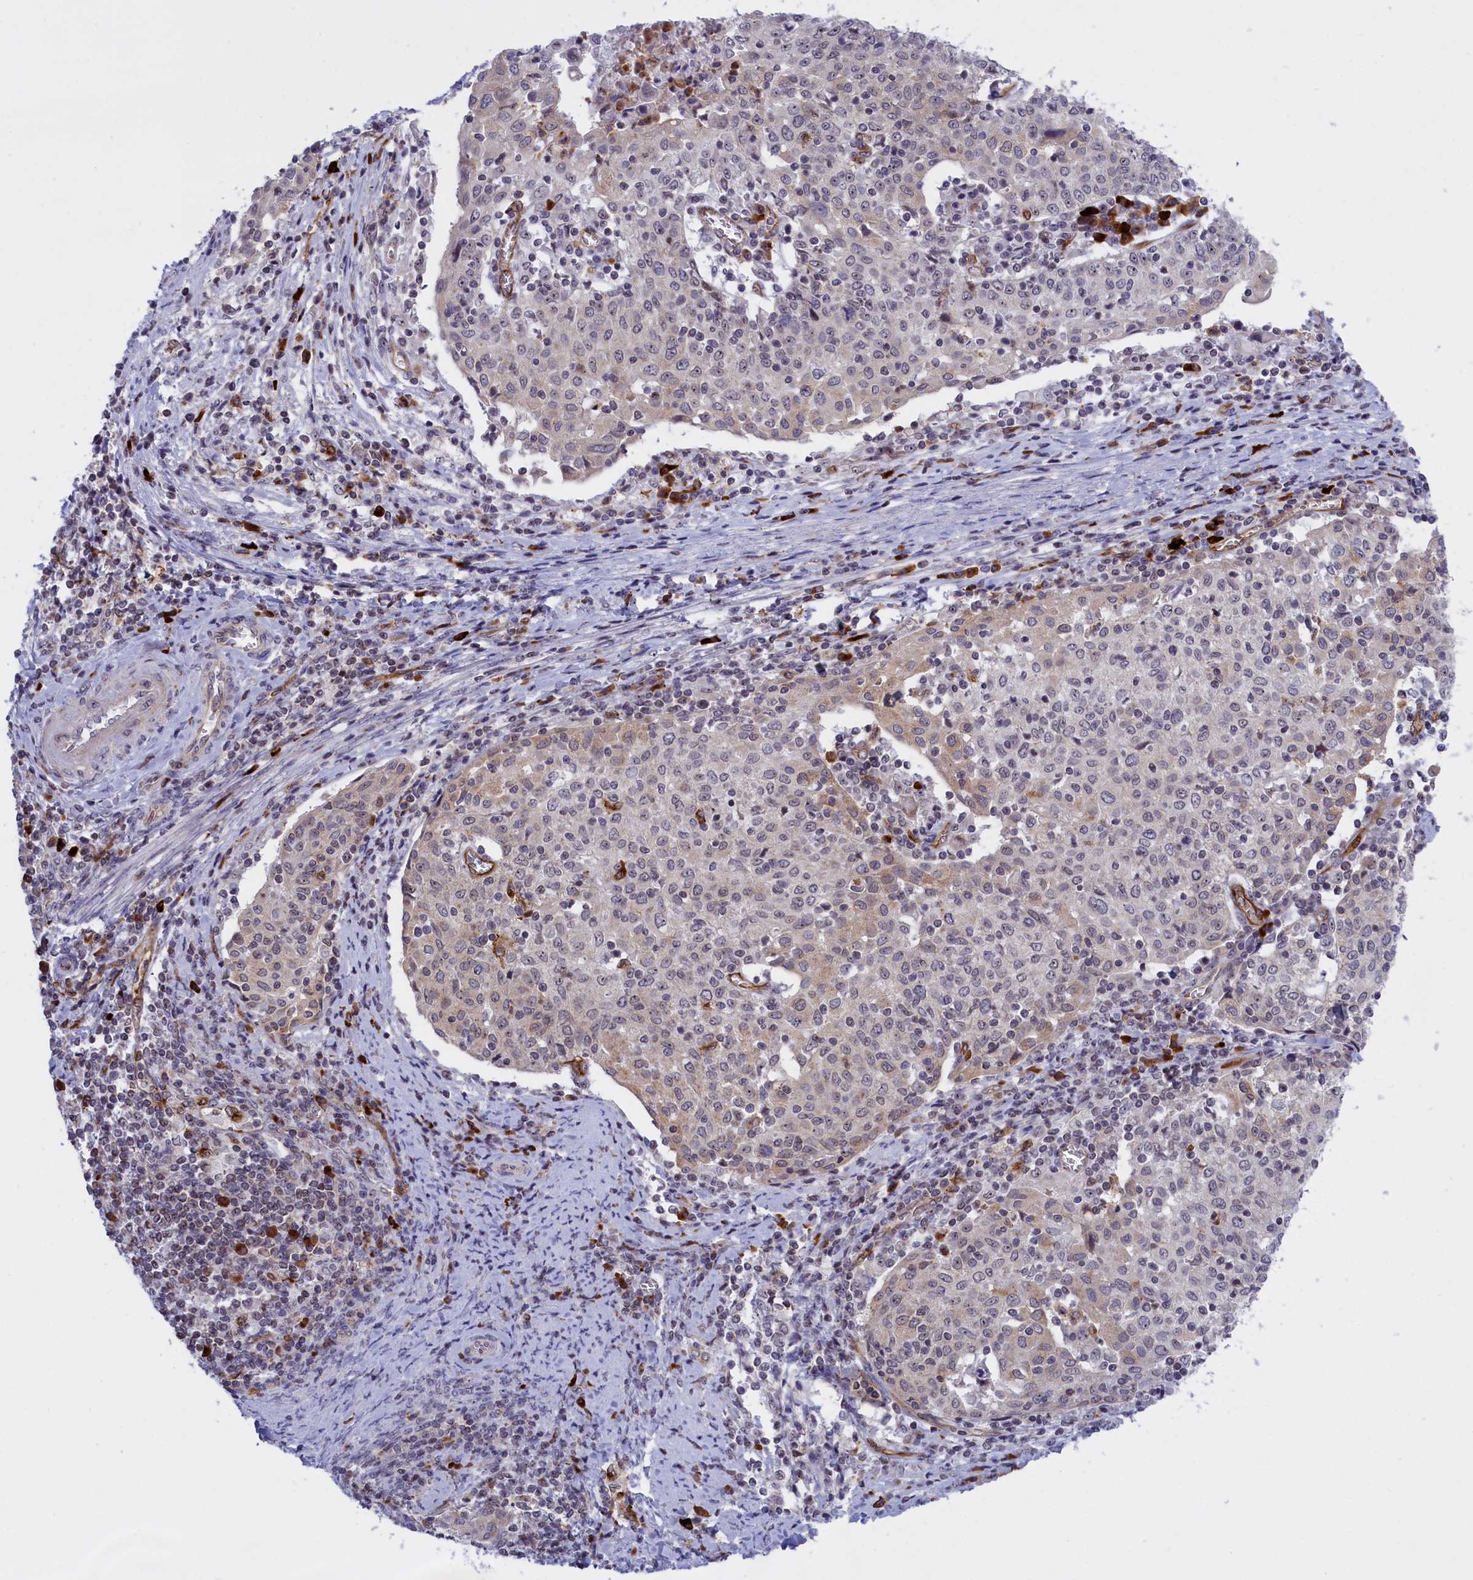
{"staining": {"intensity": "weak", "quantity": "<25%", "location": "cytoplasmic/membranous"}, "tissue": "cervical cancer", "cell_type": "Tumor cells", "image_type": "cancer", "snomed": [{"axis": "morphology", "description": "Squamous cell carcinoma, NOS"}, {"axis": "topography", "description": "Cervix"}], "caption": "Cervical cancer (squamous cell carcinoma) stained for a protein using immunohistochemistry (IHC) displays no staining tumor cells.", "gene": "MPND", "patient": {"sex": "female", "age": 52}}